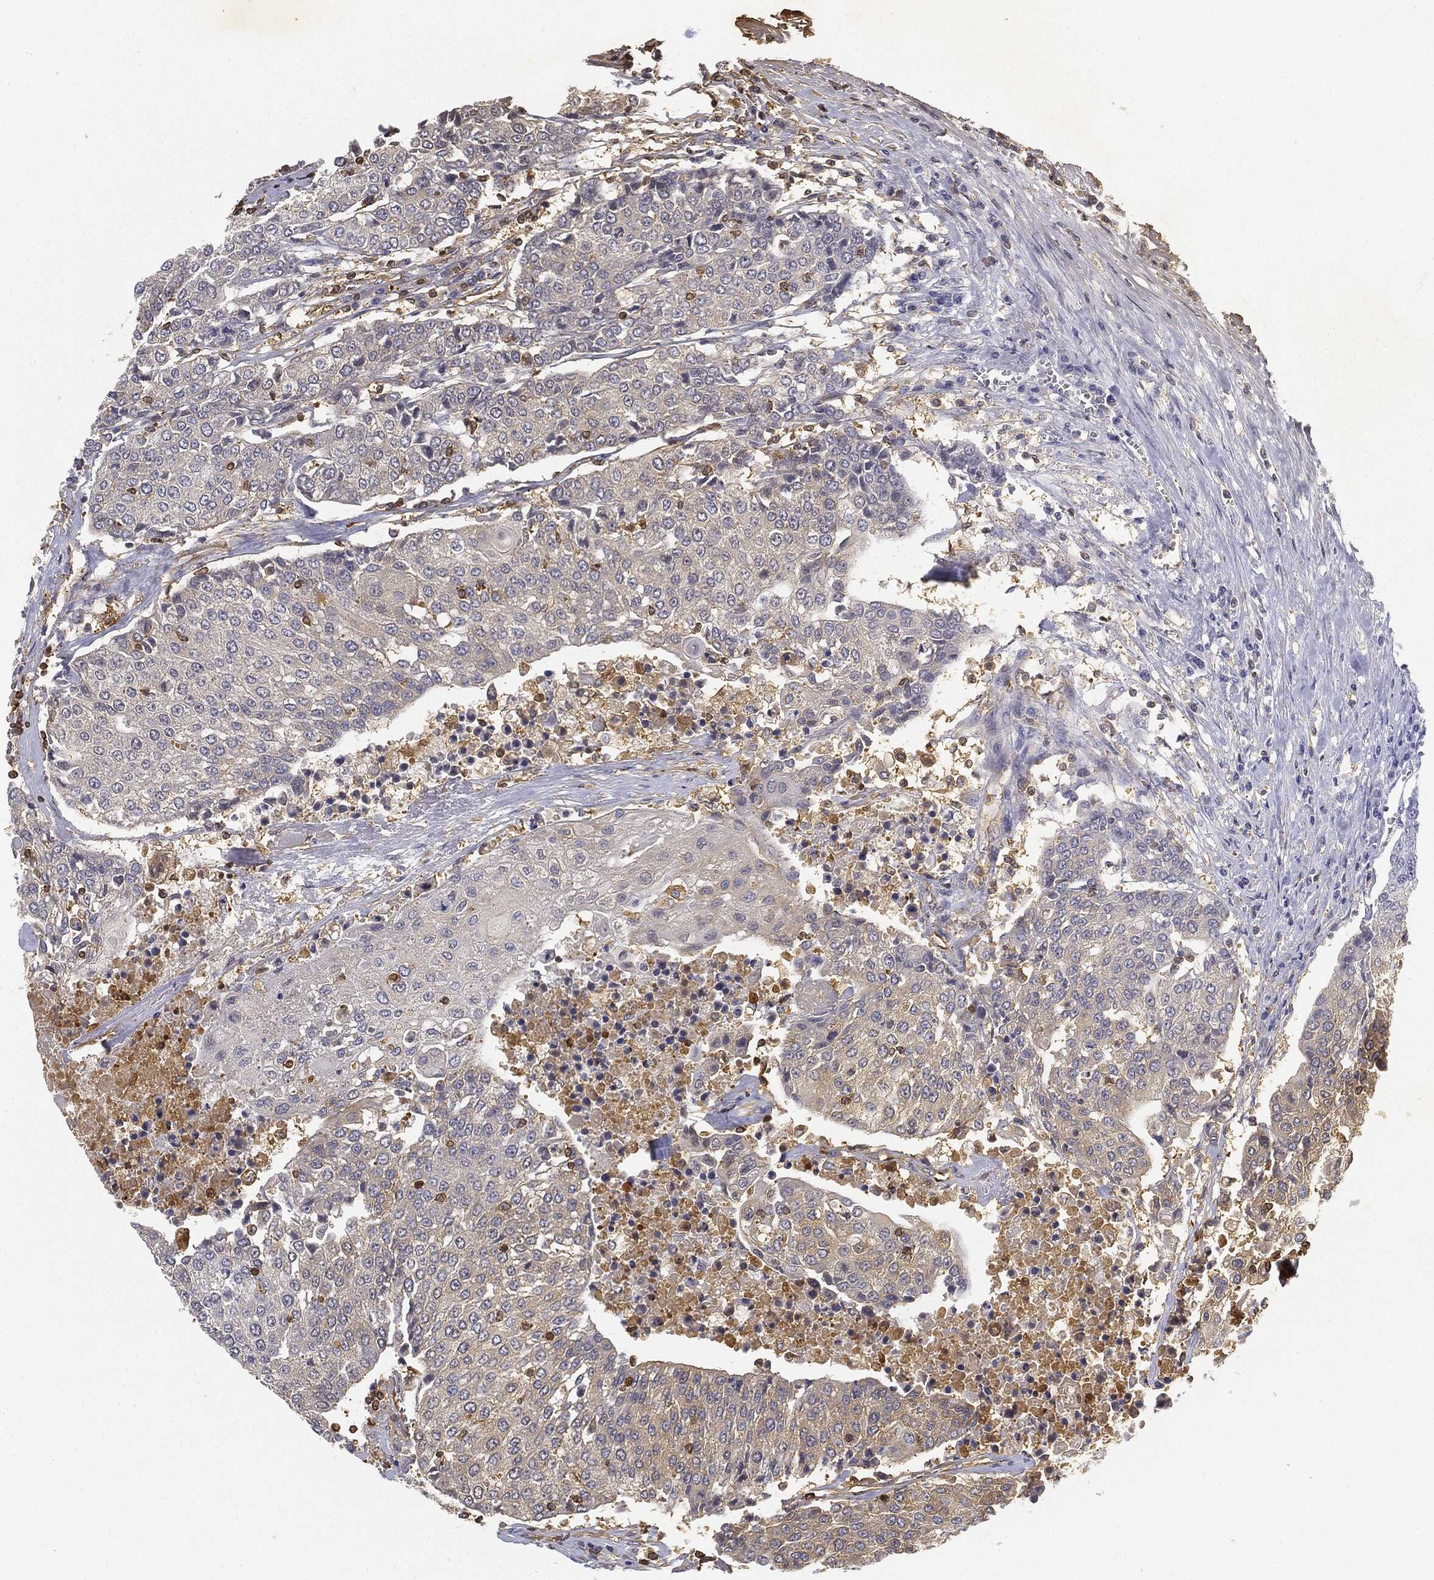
{"staining": {"intensity": "weak", "quantity": "<25%", "location": "cytoplasmic/membranous"}, "tissue": "urothelial cancer", "cell_type": "Tumor cells", "image_type": "cancer", "snomed": [{"axis": "morphology", "description": "Urothelial carcinoma, High grade"}, {"axis": "topography", "description": "Urinary bladder"}], "caption": "High-grade urothelial carcinoma was stained to show a protein in brown. There is no significant staining in tumor cells.", "gene": "WDR1", "patient": {"sex": "female", "age": 85}}